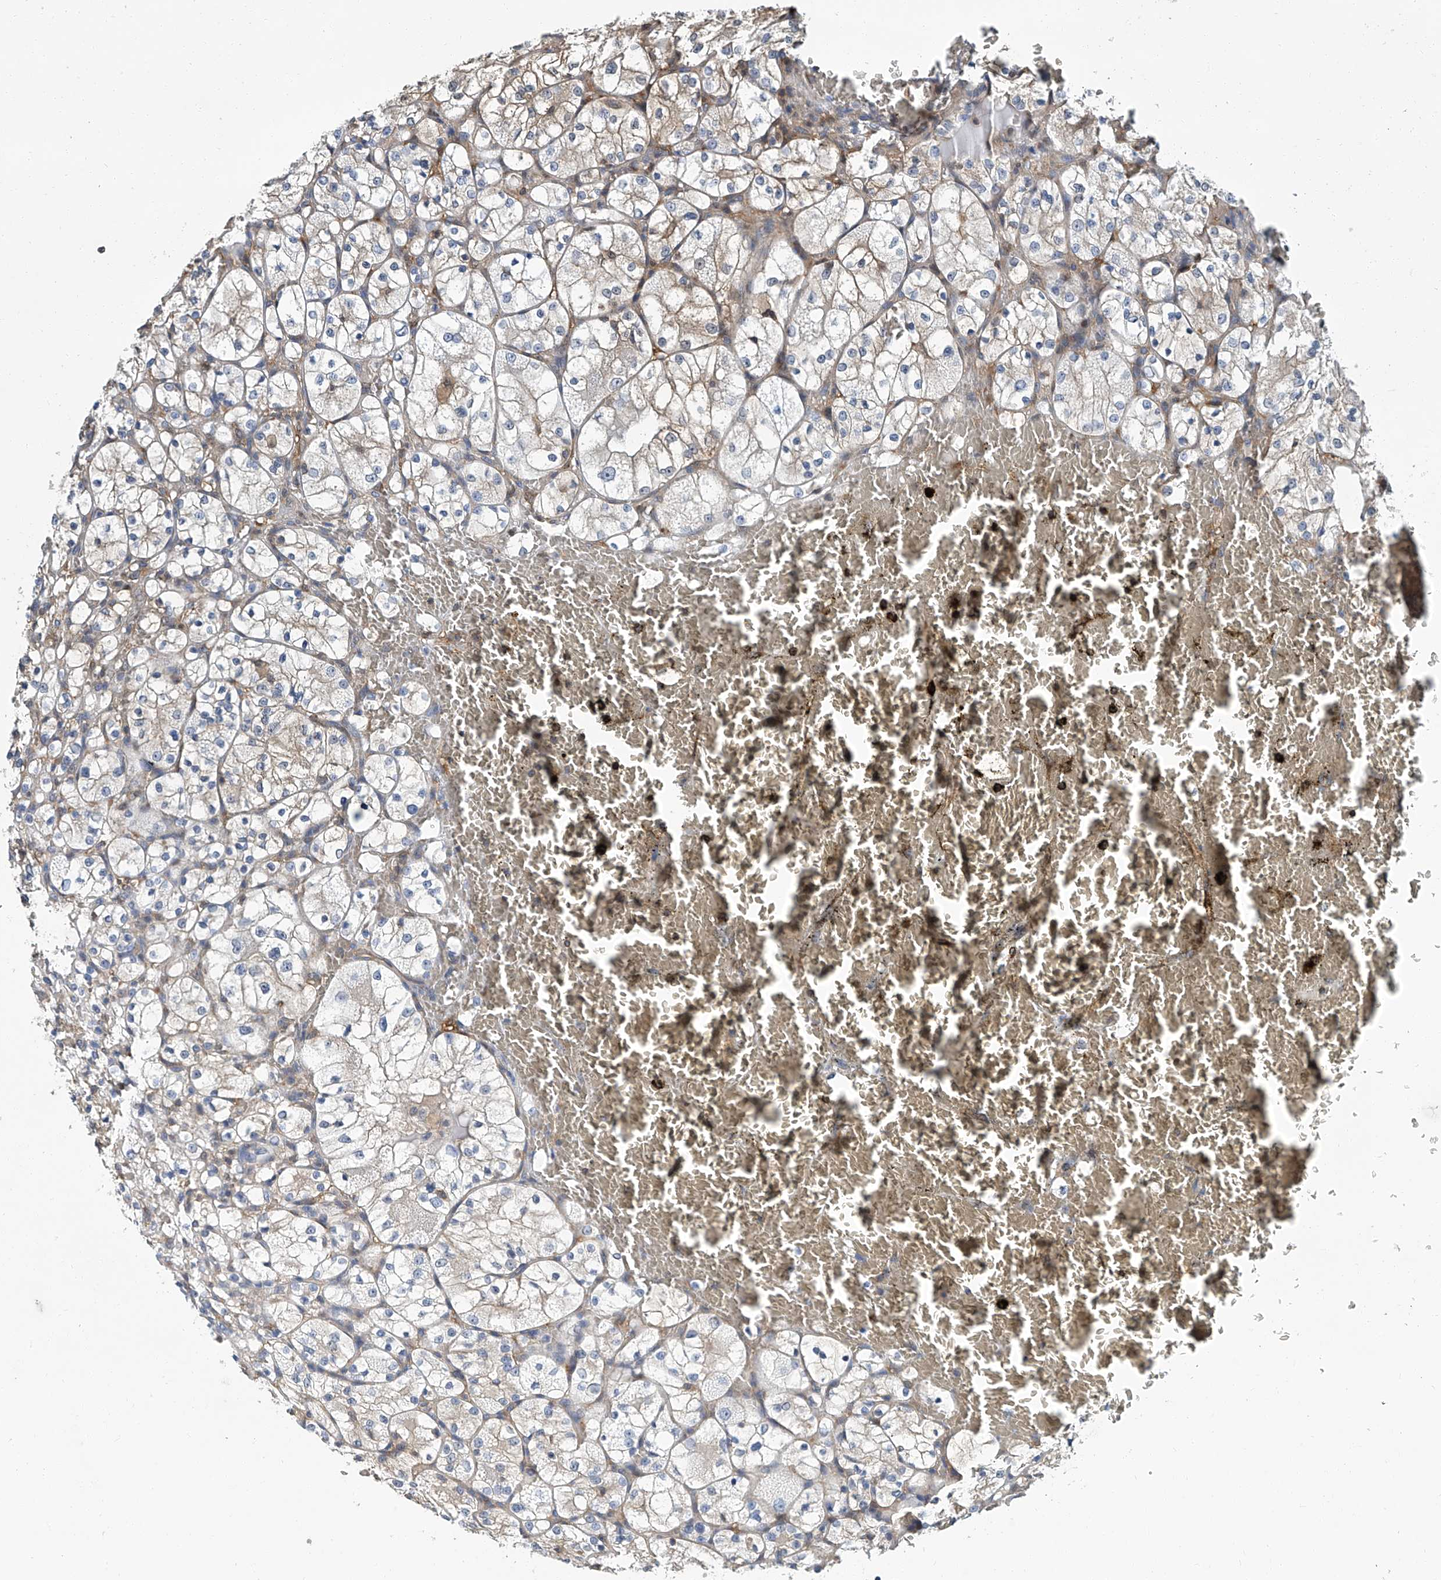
{"staining": {"intensity": "weak", "quantity": "<25%", "location": "cytoplasmic/membranous"}, "tissue": "renal cancer", "cell_type": "Tumor cells", "image_type": "cancer", "snomed": [{"axis": "morphology", "description": "Adenocarcinoma, NOS"}, {"axis": "topography", "description": "Kidney"}], "caption": "Immunohistochemistry histopathology image of neoplastic tissue: human adenocarcinoma (renal) stained with DAB (3,3'-diaminobenzidine) reveals no significant protein staining in tumor cells.", "gene": "PSMB10", "patient": {"sex": "female", "age": 69}}